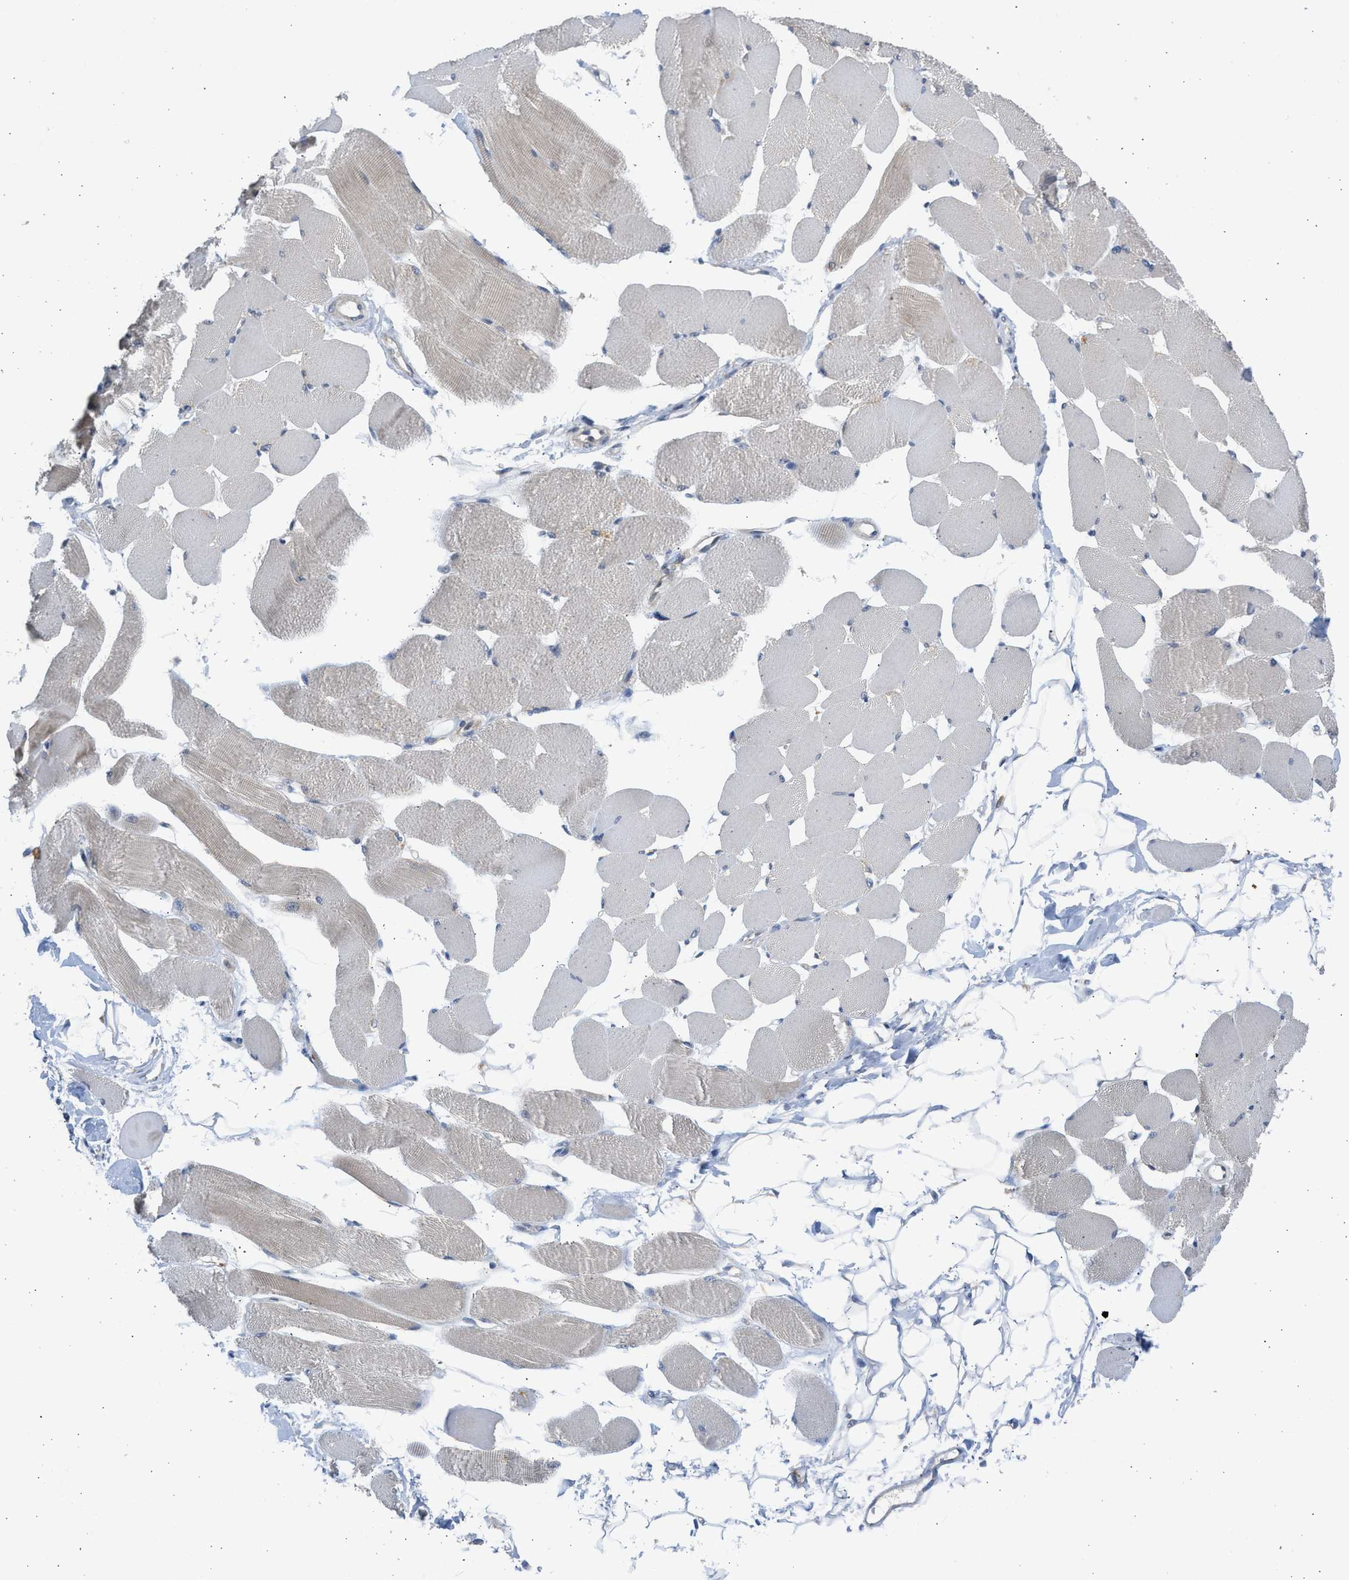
{"staining": {"intensity": "negative", "quantity": "none", "location": "none"}, "tissue": "skeletal muscle", "cell_type": "Myocytes", "image_type": "normal", "snomed": [{"axis": "morphology", "description": "Normal tissue, NOS"}, {"axis": "topography", "description": "Skeletal muscle"}, {"axis": "topography", "description": "Peripheral nerve tissue"}], "caption": "Immunohistochemistry (IHC) image of unremarkable skeletal muscle stained for a protein (brown), which reveals no expression in myocytes.", "gene": "CYP1A1", "patient": {"sex": "female", "age": 84}}